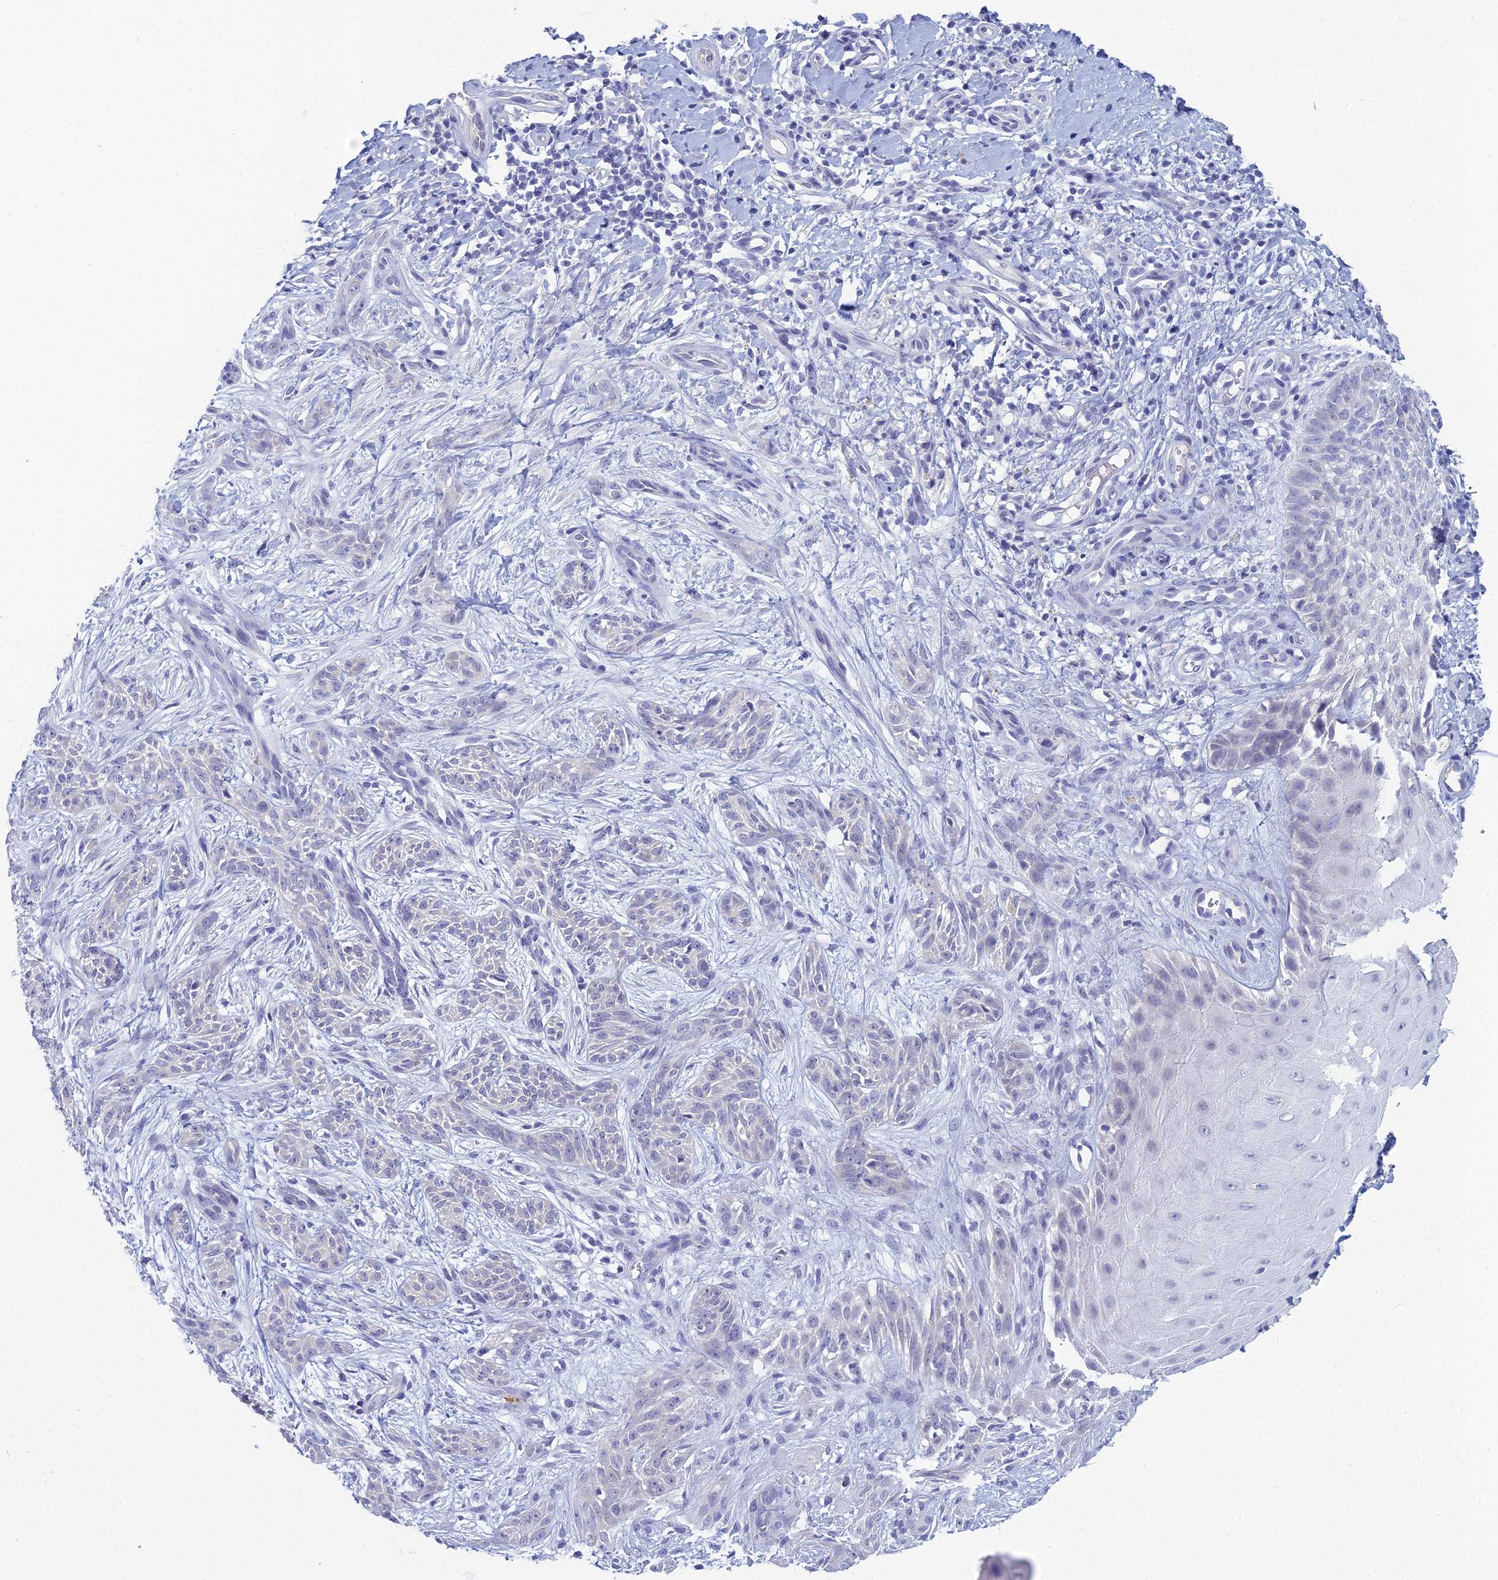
{"staining": {"intensity": "negative", "quantity": "none", "location": "none"}, "tissue": "skin cancer", "cell_type": "Tumor cells", "image_type": "cancer", "snomed": [{"axis": "morphology", "description": "Basal cell carcinoma"}, {"axis": "topography", "description": "Skin"}], "caption": "There is no significant positivity in tumor cells of skin basal cell carcinoma.", "gene": "MUC13", "patient": {"sex": "female", "age": 82}}